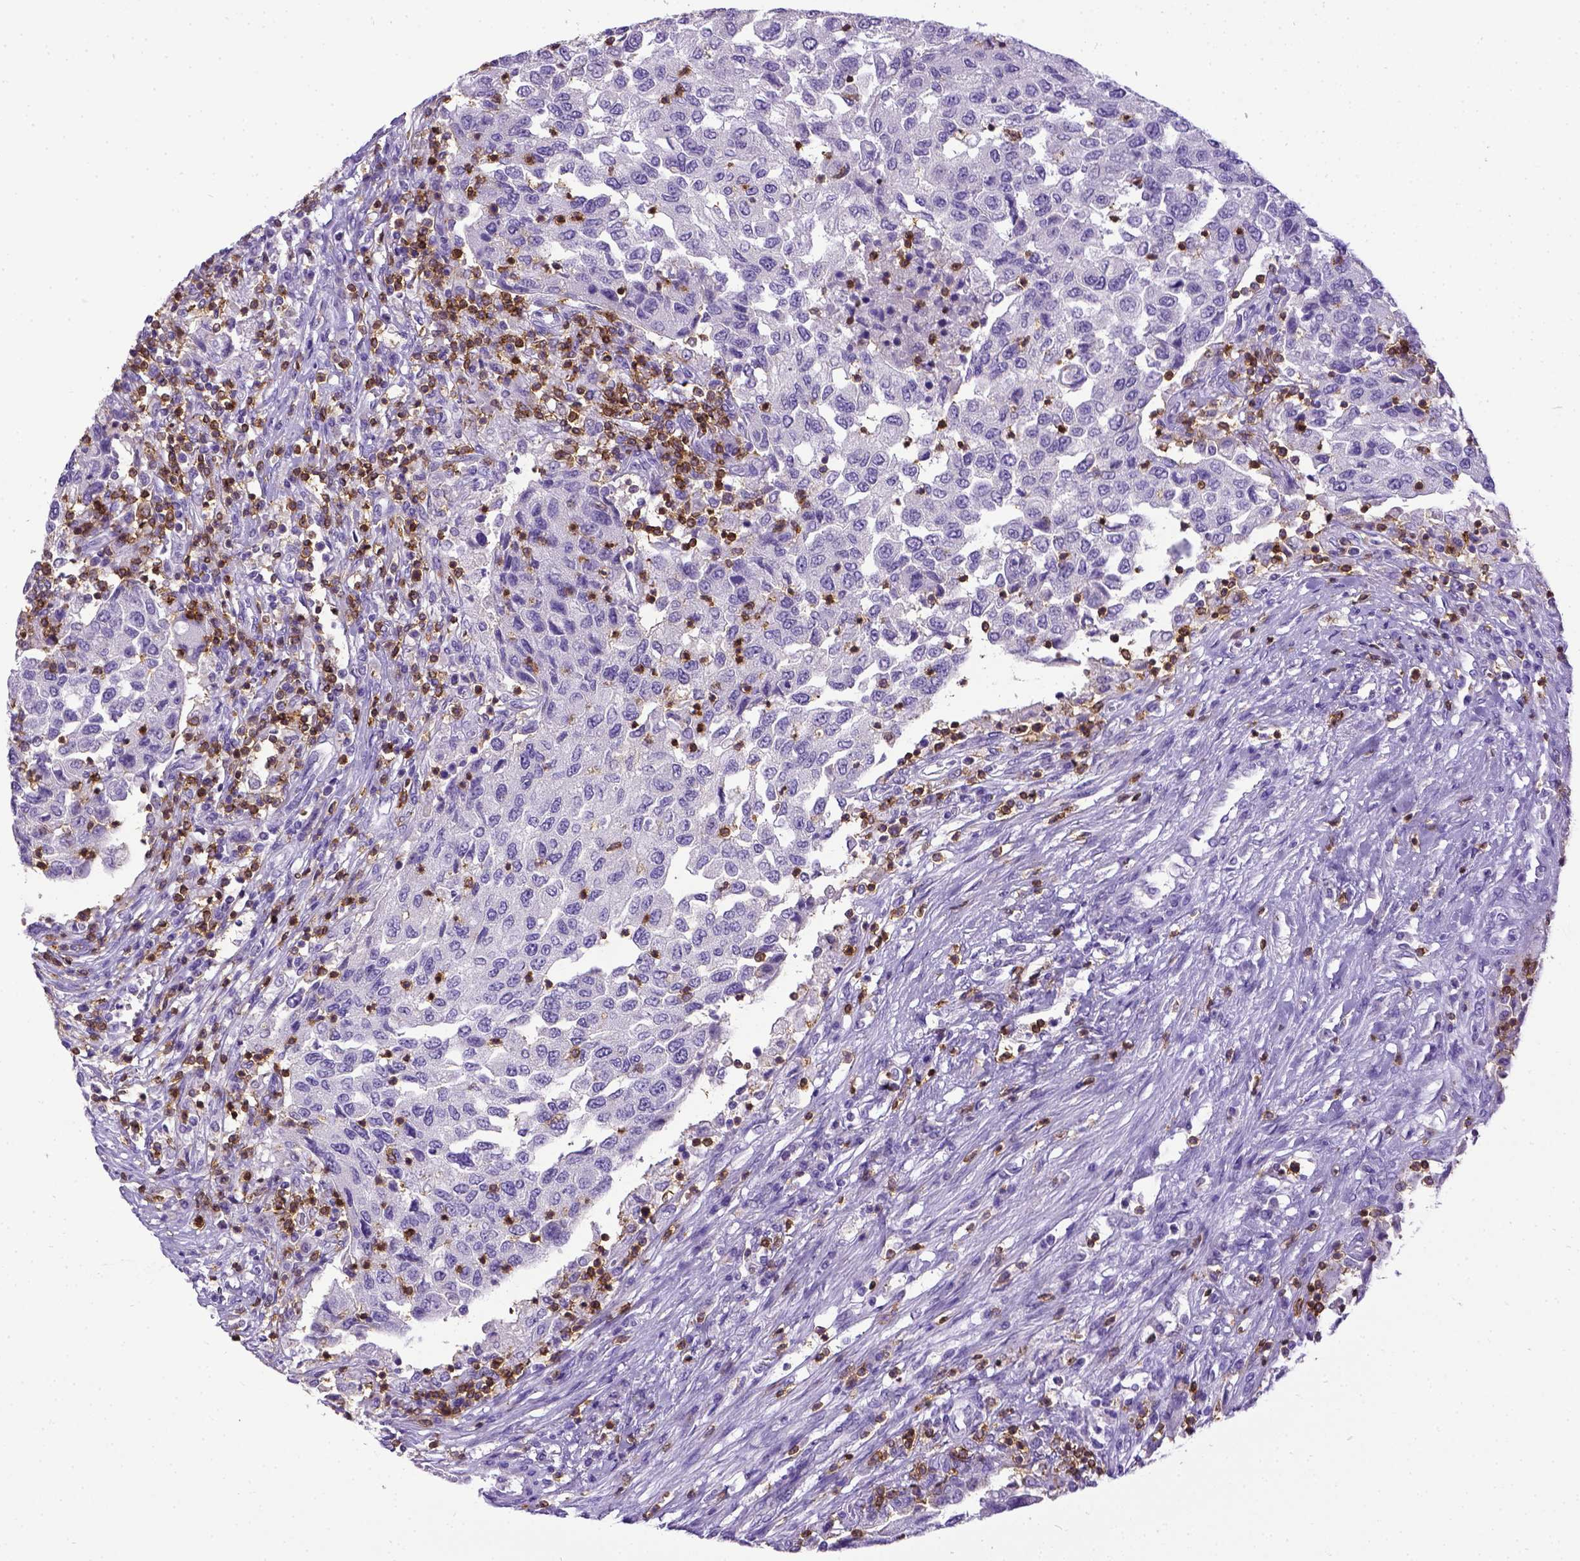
{"staining": {"intensity": "negative", "quantity": "none", "location": "none"}, "tissue": "urothelial cancer", "cell_type": "Tumor cells", "image_type": "cancer", "snomed": [{"axis": "morphology", "description": "Urothelial carcinoma, High grade"}, {"axis": "topography", "description": "Urinary bladder"}], "caption": "Urothelial cancer was stained to show a protein in brown. There is no significant expression in tumor cells.", "gene": "CD3E", "patient": {"sex": "female", "age": 78}}